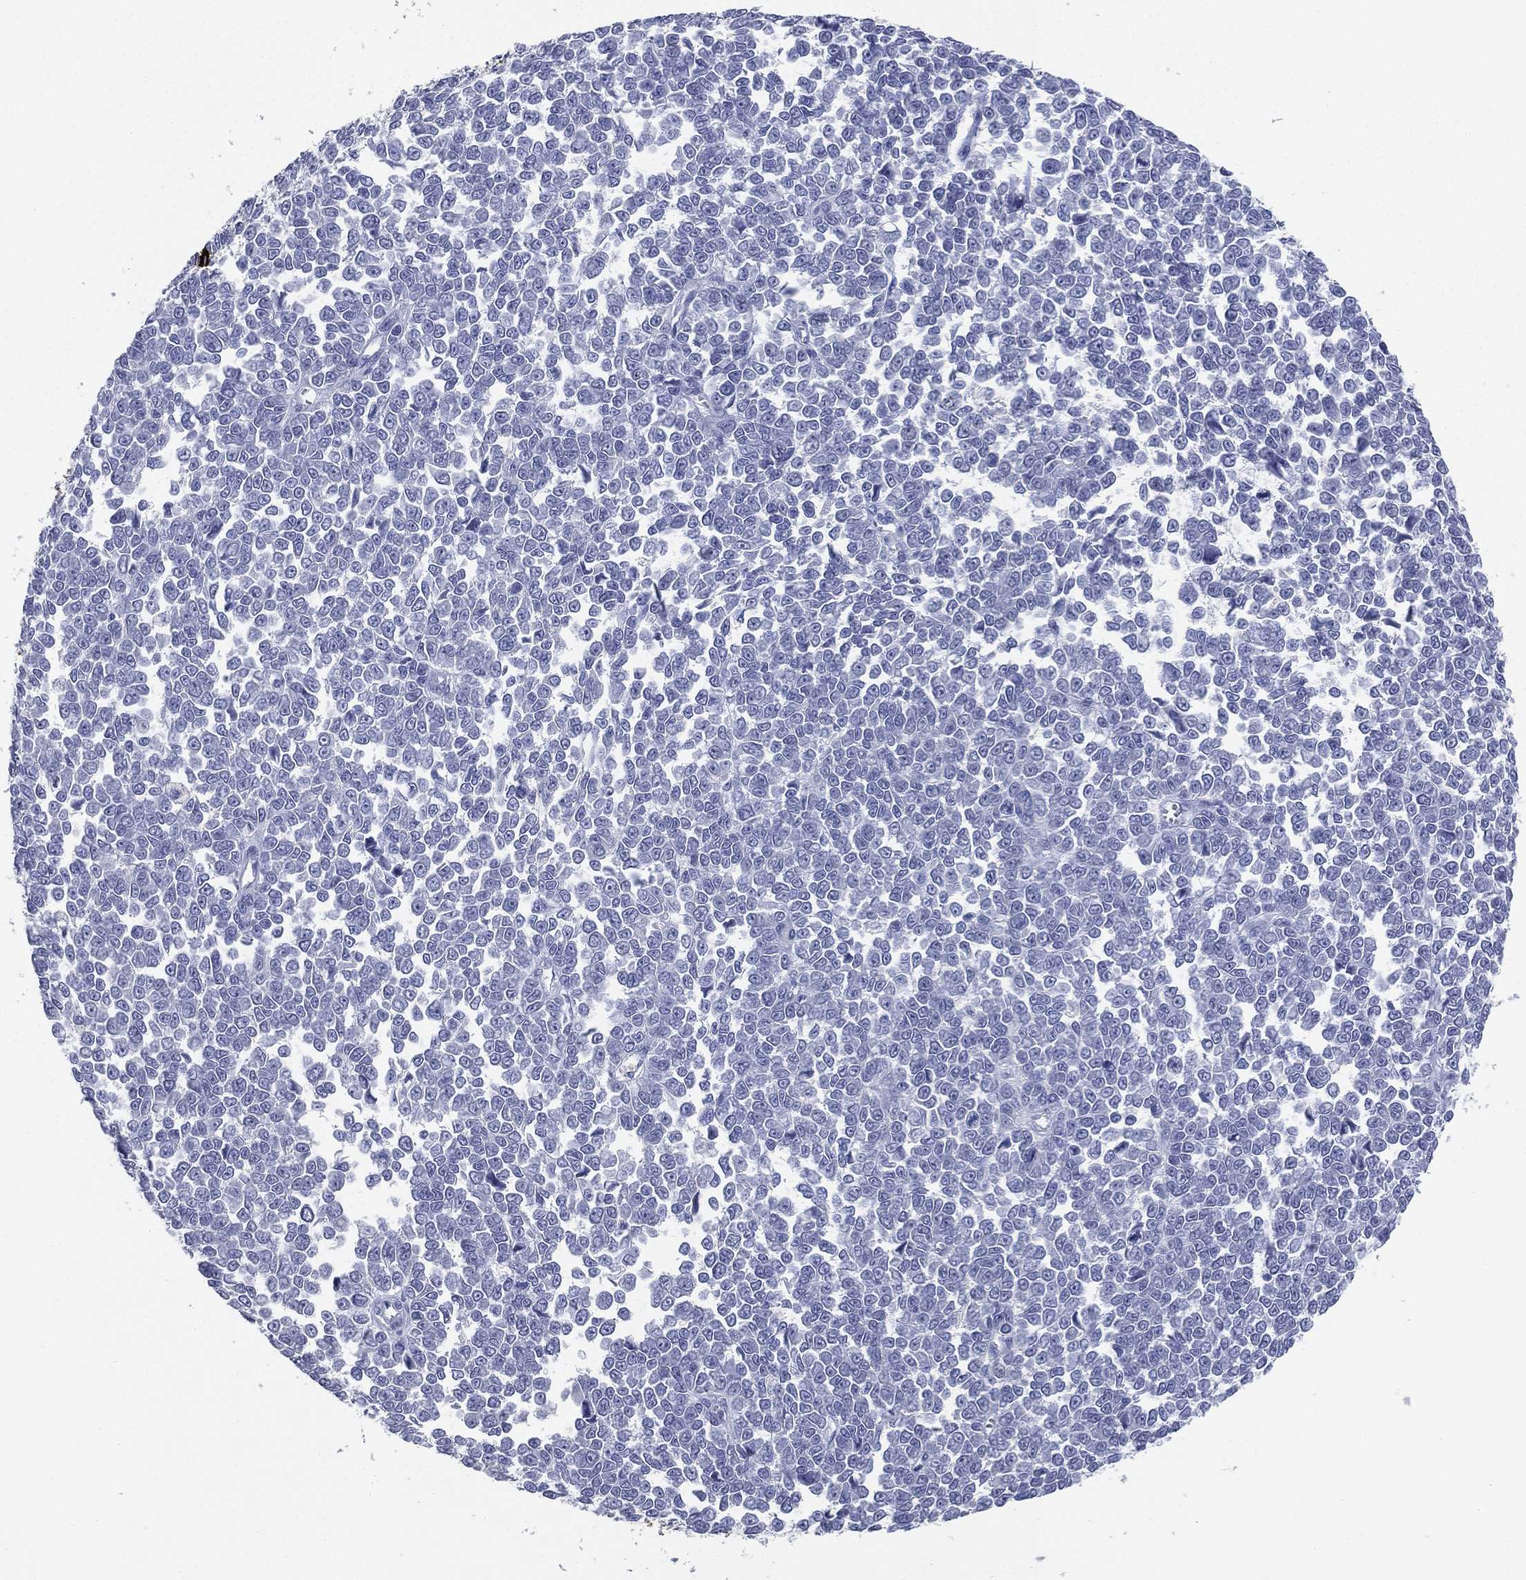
{"staining": {"intensity": "negative", "quantity": "none", "location": "none"}, "tissue": "melanoma", "cell_type": "Tumor cells", "image_type": "cancer", "snomed": [{"axis": "morphology", "description": "Malignant melanoma, NOS"}, {"axis": "topography", "description": "Skin"}], "caption": "There is no significant staining in tumor cells of malignant melanoma.", "gene": "KRT7", "patient": {"sex": "female", "age": 95}}